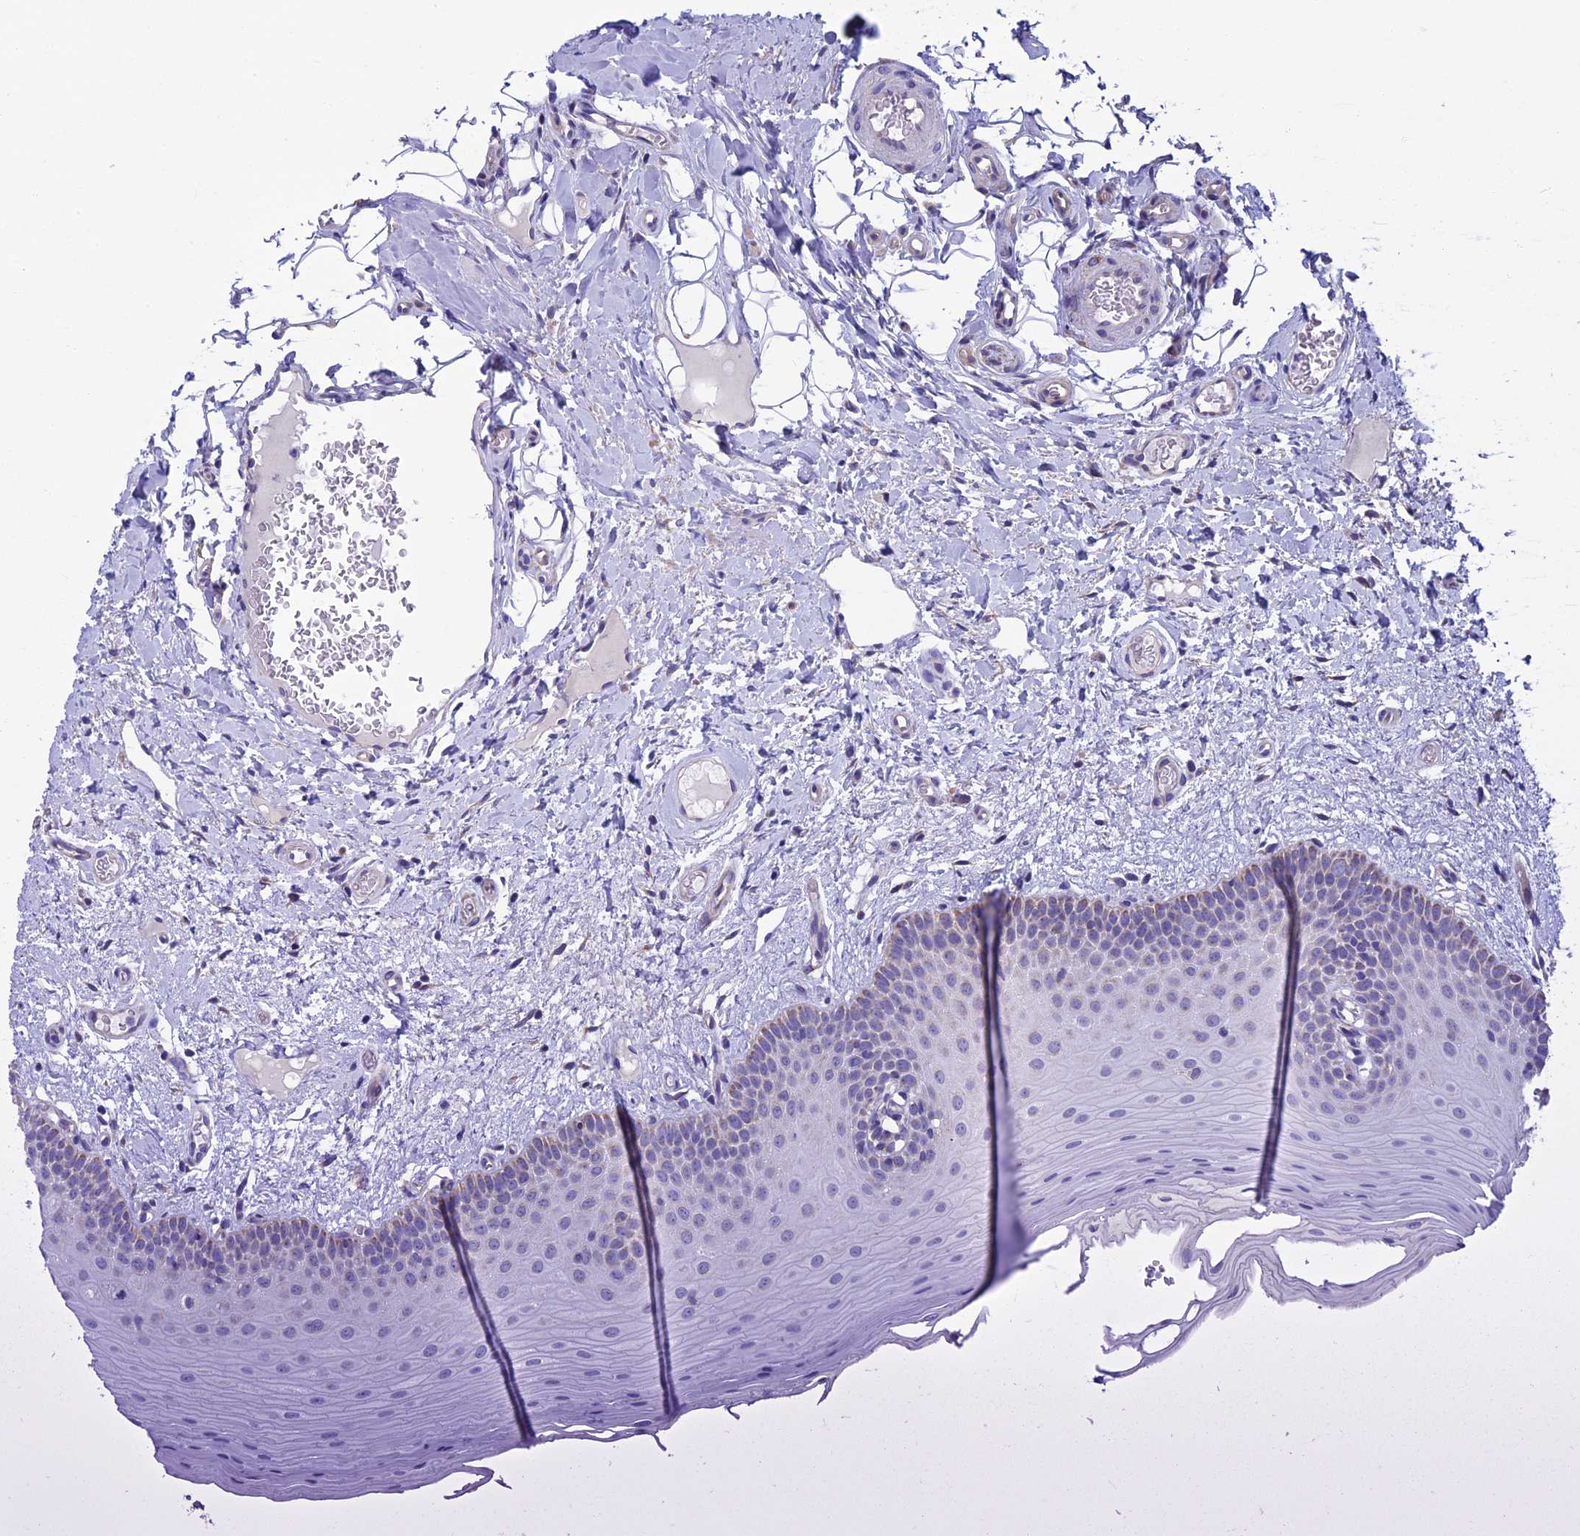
{"staining": {"intensity": "moderate", "quantity": "25%-75%", "location": "cytoplasmic/membranous"}, "tissue": "oral mucosa", "cell_type": "Squamous epithelial cells", "image_type": "normal", "snomed": [{"axis": "morphology", "description": "Normal tissue, NOS"}, {"axis": "topography", "description": "Oral tissue"}, {"axis": "topography", "description": "Tounge, NOS"}], "caption": "Unremarkable oral mucosa shows moderate cytoplasmic/membranous staining in approximately 25%-75% of squamous epithelial cells, visualized by immunohistochemistry.", "gene": "MFSD12", "patient": {"sex": "male", "age": 47}}